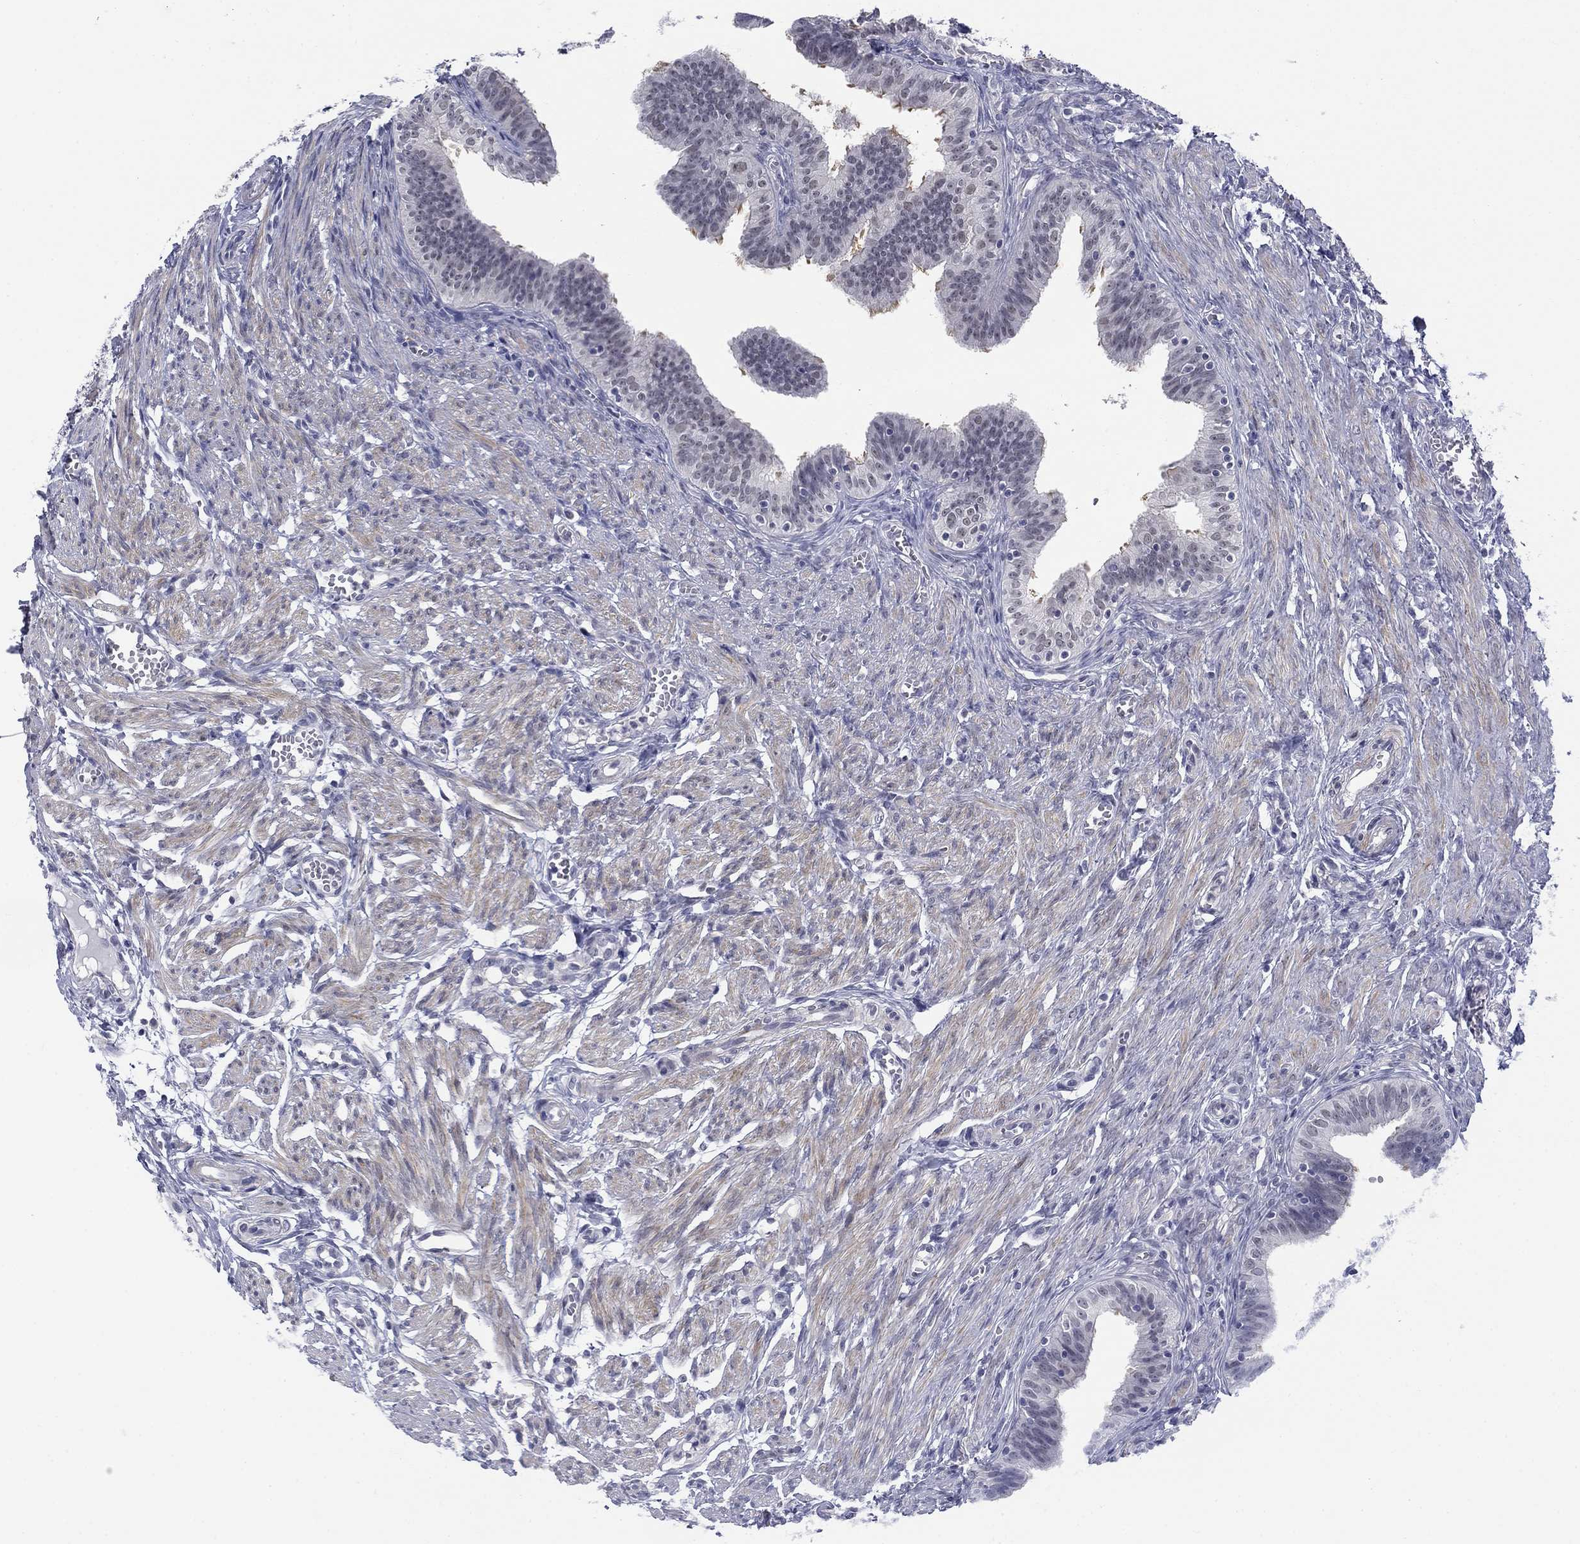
{"staining": {"intensity": "moderate", "quantity": "<25%", "location": "cytoplasmic/membranous"}, "tissue": "fallopian tube", "cell_type": "Glandular cells", "image_type": "normal", "snomed": [{"axis": "morphology", "description": "Normal tissue, NOS"}, {"axis": "topography", "description": "Fallopian tube"}], "caption": "Glandular cells exhibit low levels of moderate cytoplasmic/membranous staining in about <25% of cells in unremarkable human fallopian tube.", "gene": "TIGD4", "patient": {"sex": "female", "age": 25}}